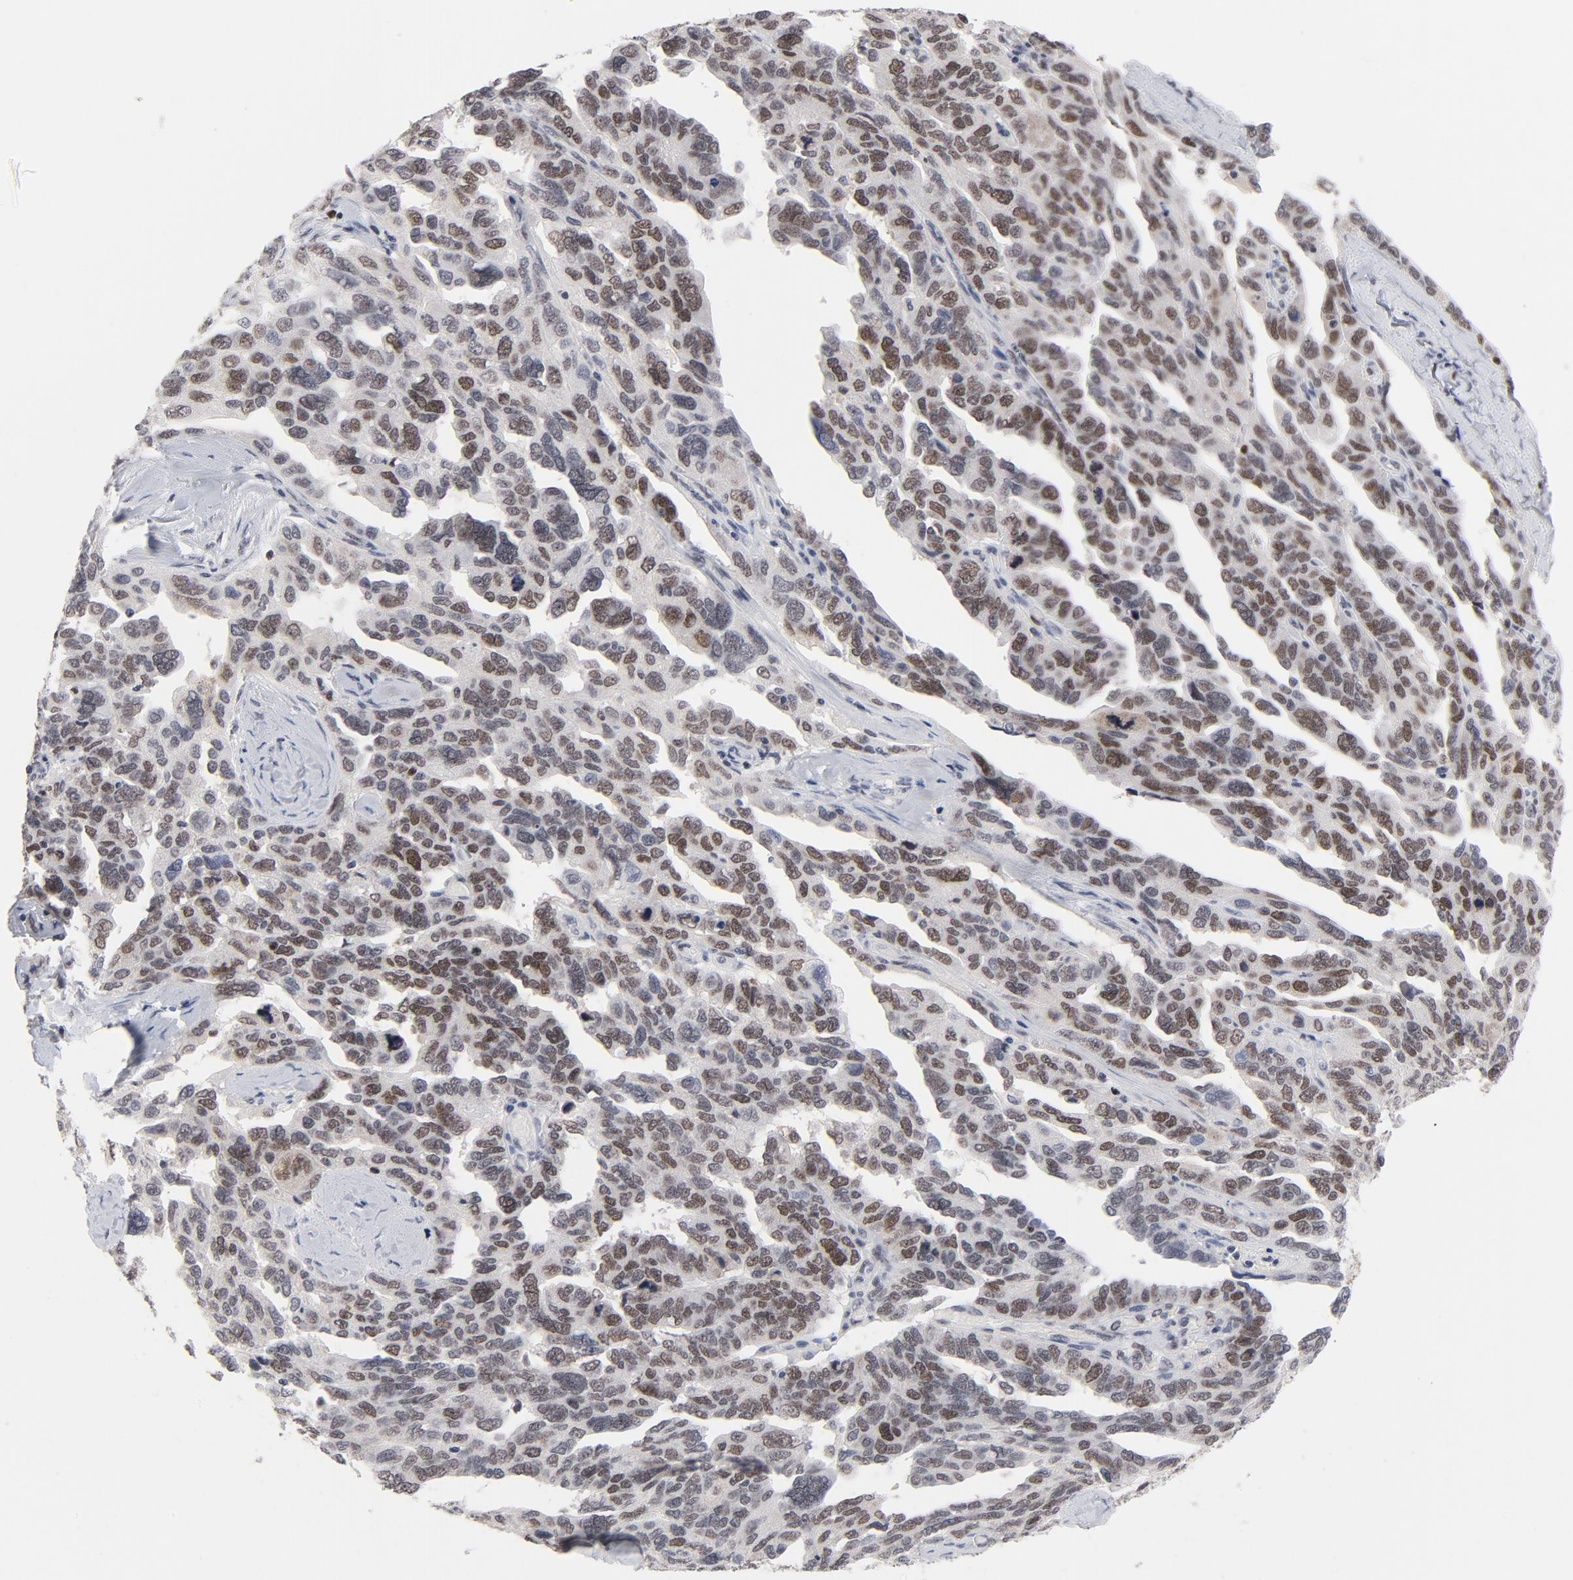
{"staining": {"intensity": "weak", "quantity": "25%-75%", "location": "nuclear"}, "tissue": "ovarian cancer", "cell_type": "Tumor cells", "image_type": "cancer", "snomed": [{"axis": "morphology", "description": "Cystadenocarcinoma, serous, NOS"}, {"axis": "topography", "description": "Ovary"}], "caption": "This micrograph displays ovarian cancer stained with immunohistochemistry (IHC) to label a protein in brown. The nuclear of tumor cells show weak positivity for the protein. Nuclei are counter-stained blue.", "gene": "RFC4", "patient": {"sex": "female", "age": 64}}